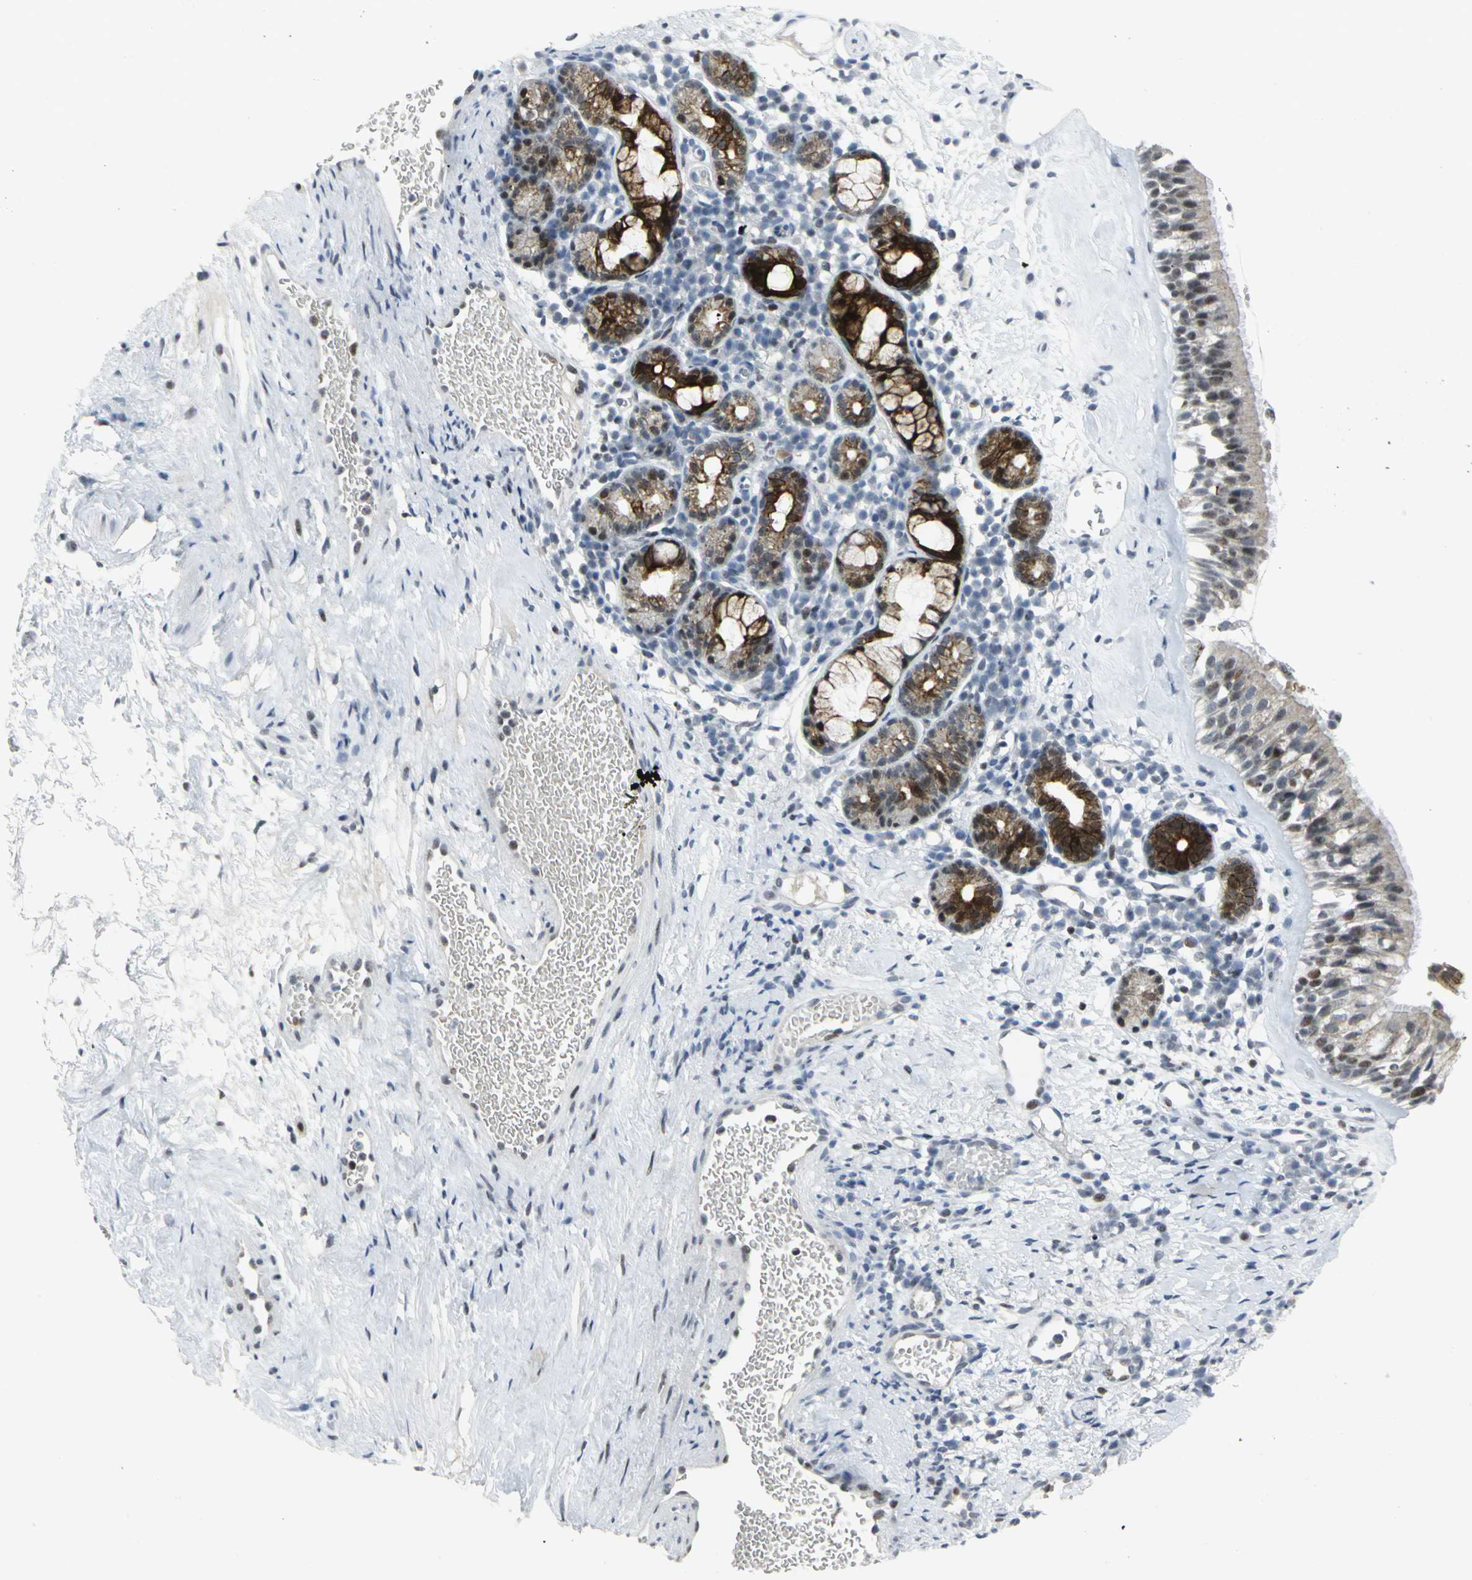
{"staining": {"intensity": "weak", "quantity": "25%-75%", "location": "cytoplasmic/membranous,nuclear"}, "tissue": "nasopharynx", "cell_type": "Respiratory epithelial cells", "image_type": "normal", "snomed": [{"axis": "morphology", "description": "Normal tissue, NOS"}, {"axis": "morphology", "description": "Inflammation, NOS"}, {"axis": "topography", "description": "Nasopharynx"}], "caption": "Nasopharynx stained with immunohistochemistry demonstrates weak cytoplasmic/membranous,nuclear expression in approximately 25%-75% of respiratory epithelial cells.", "gene": "RPA1", "patient": {"sex": "female", "age": 55}}